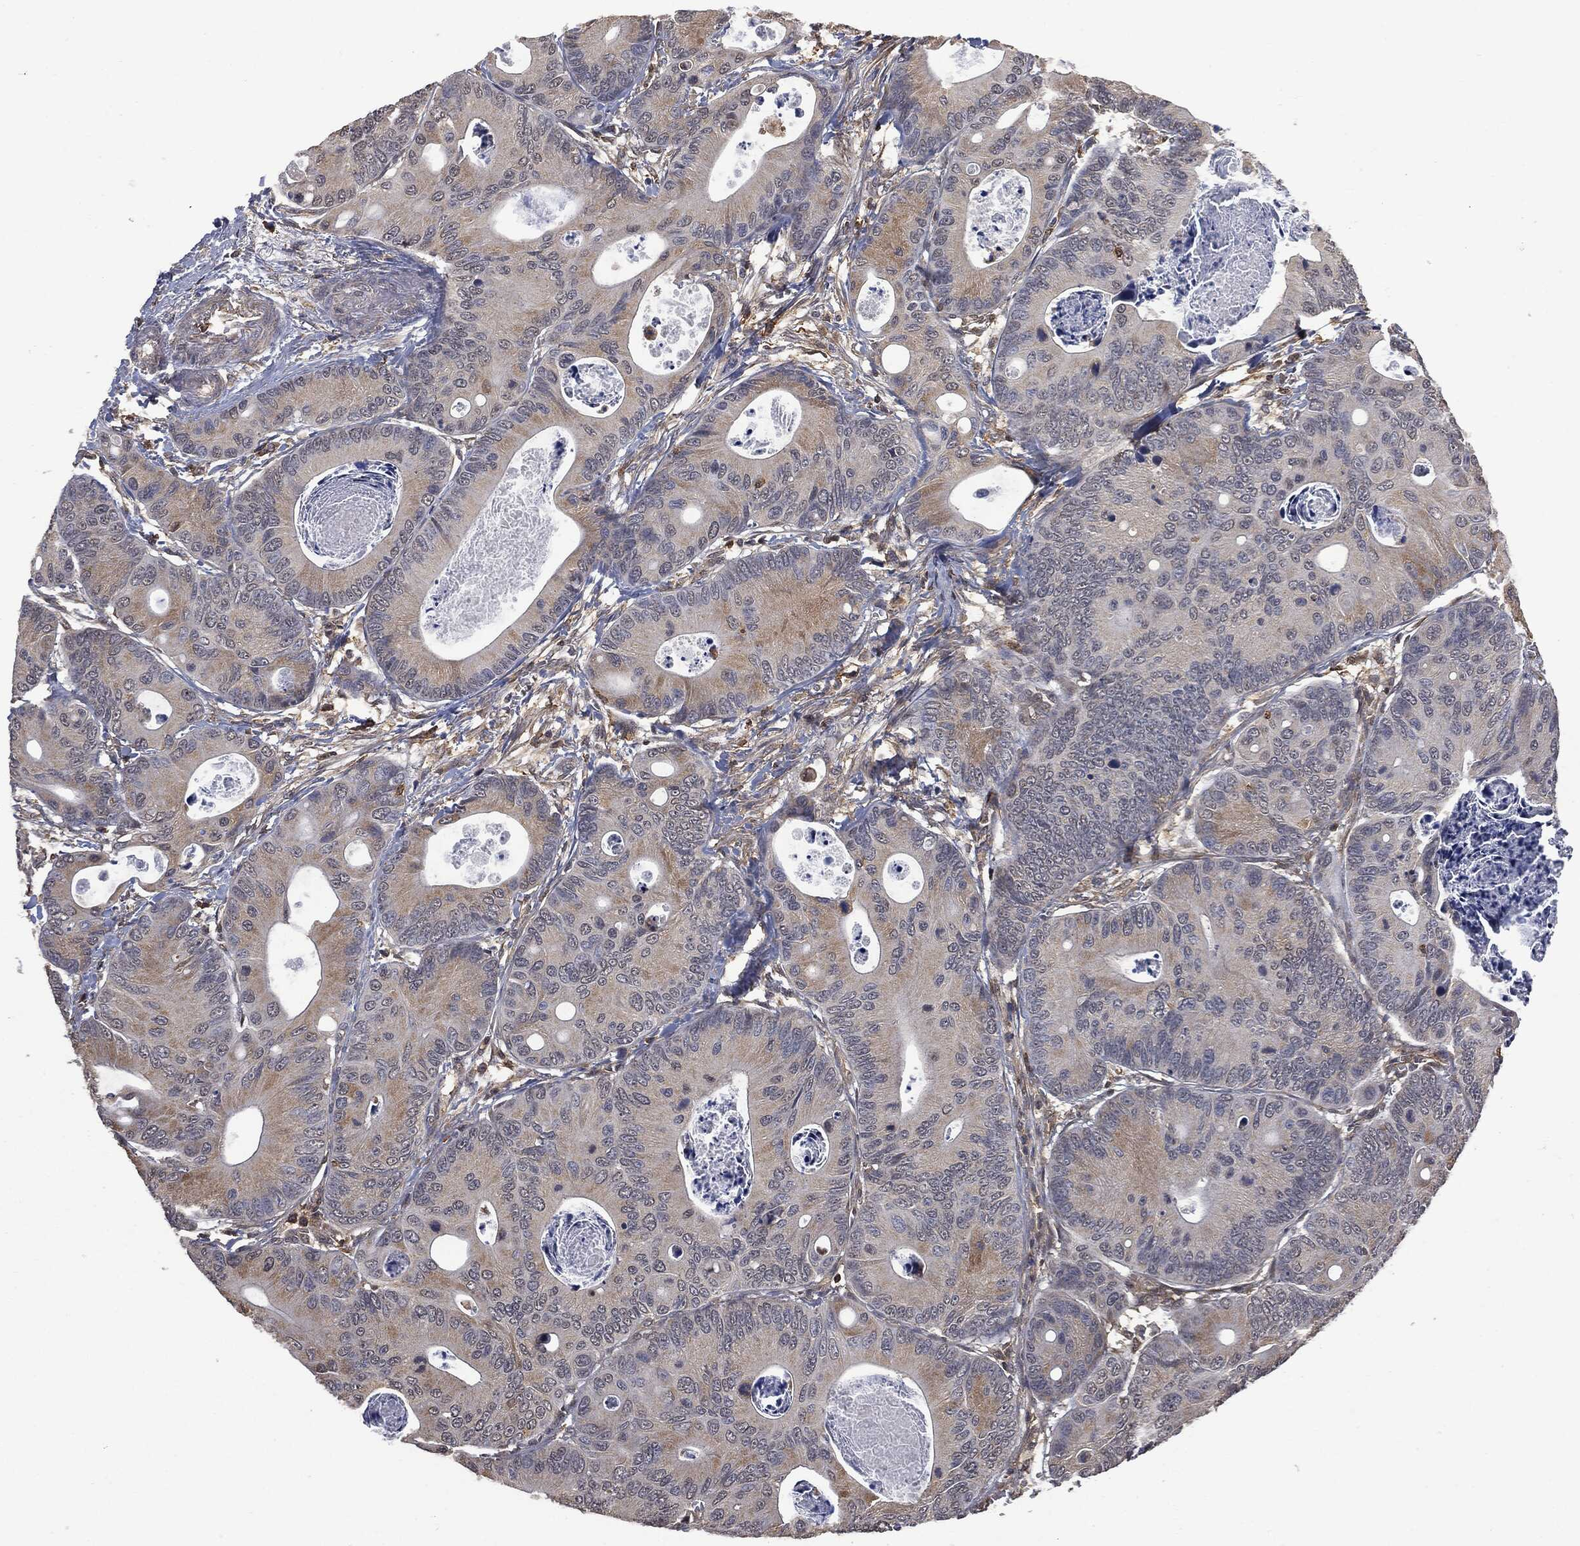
{"staining": {"intensity": "weak", "quantity": "<25%", "location": "cytoplasmic/membranous"}, "tissue": "colorectal cancer", "cell_type": "Tumor cells", "image_type": "cancer", "snomed": [{"axis": "morphology", "description": "Adenocarcinoma, NOS"}, {"axis": "topography", "description": "Colon"}], "caption": "The micrograph displays no significant staining in tumor cells of colorectal adenocarcinoma.", "gene": "PSMB10", "patient": {"sex": "female", "age": 78}}